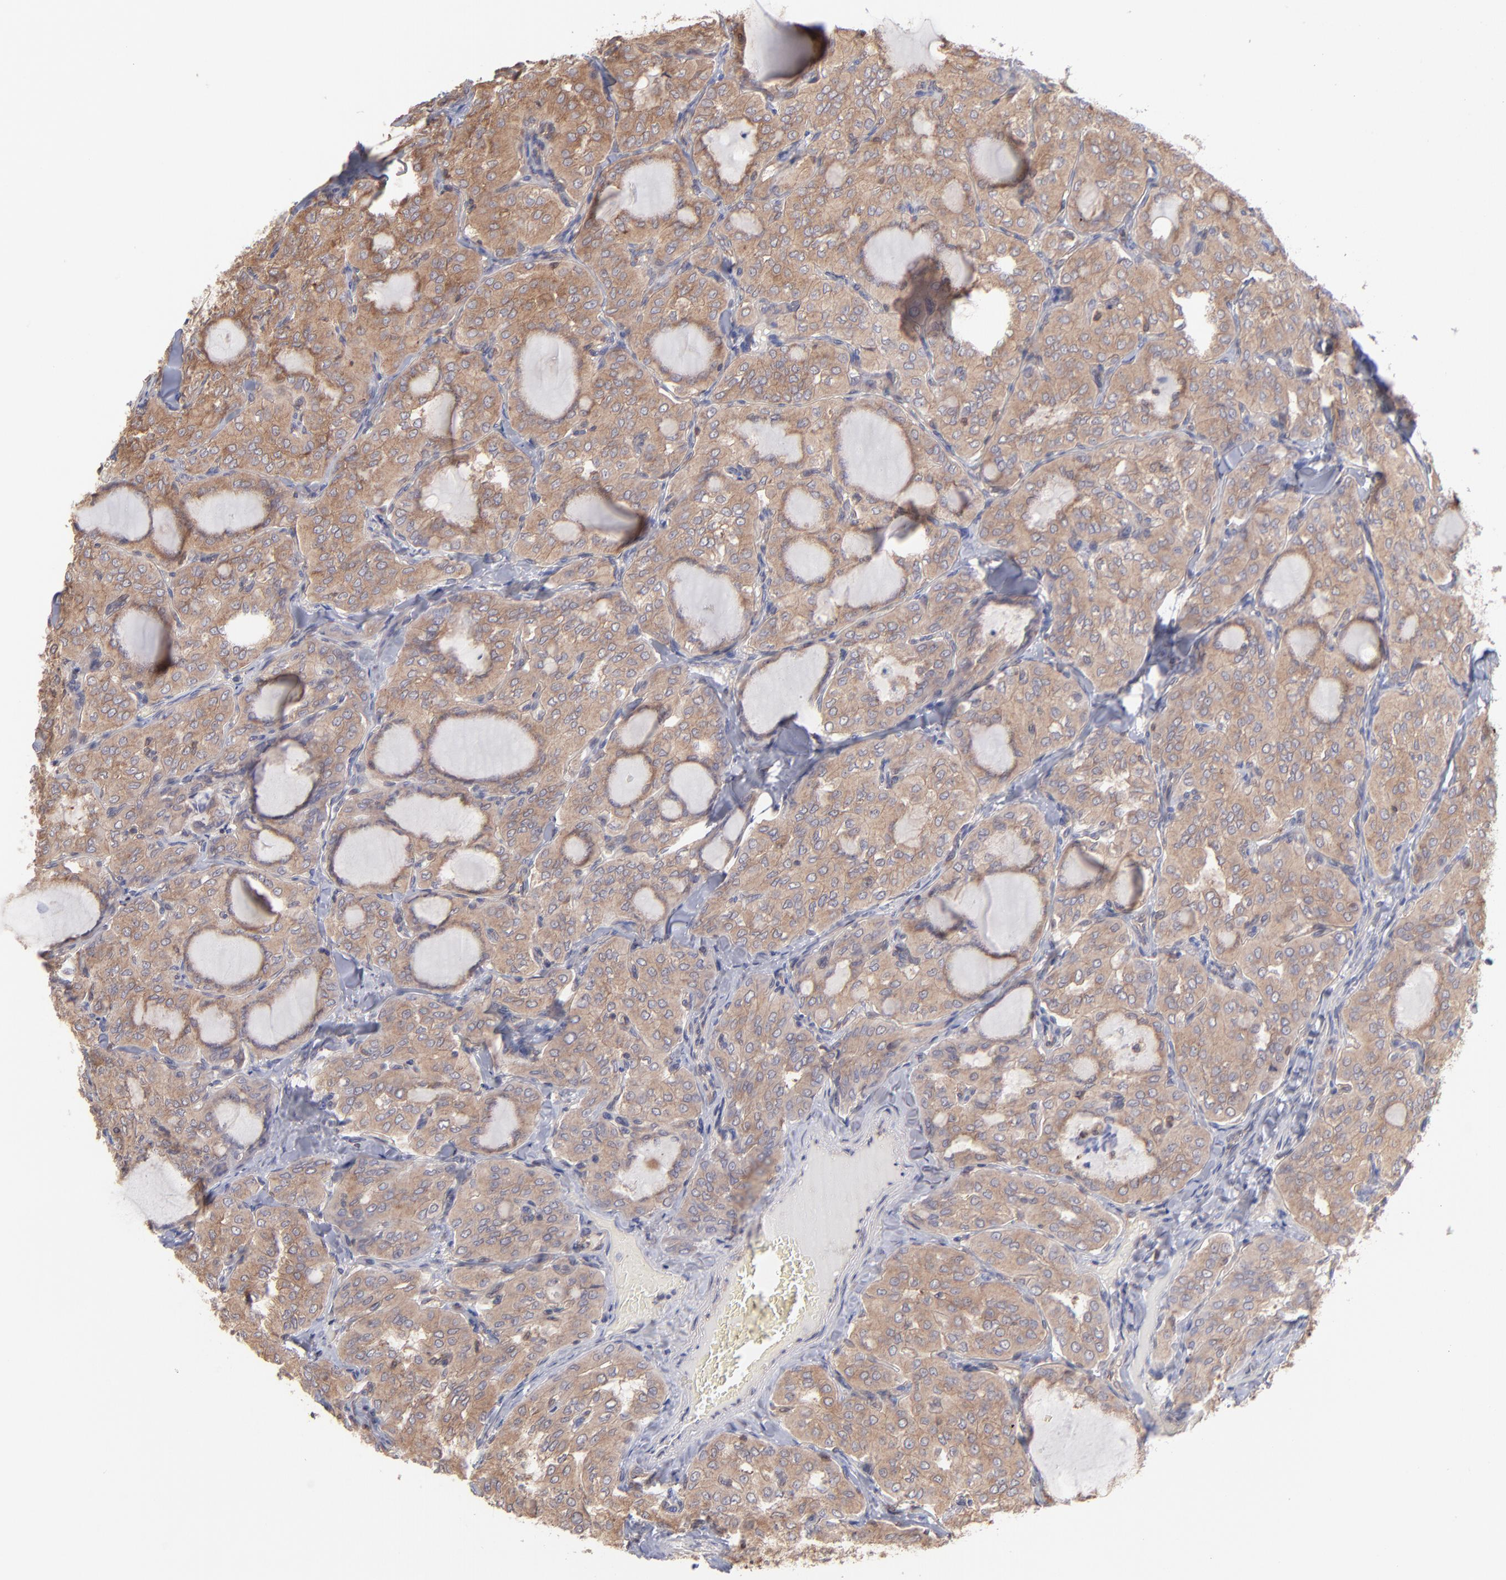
{"staining": {"intensity": "weak", "quantity": ">75%", "location": "cytoplasmic/membranous"}, "tissue": "thyroid cancer", "cell_type": "Tumor cells", "image_type": "cancer", "snomed": [{"axis": "morphology", "description": "Papillary adenocarcinoma, NOS"}, {"axis": "topography", "description": "Thyroid gland"}], "caption": "Approximately >75% of tumor cells in thyroid cancer demonstrate weak cytoplasmic/membranous protein positivity as visualized by brown immunohistochemical staining.", "gene": "MAPRE1", "patient": {"sex": "male", "age": 20}}